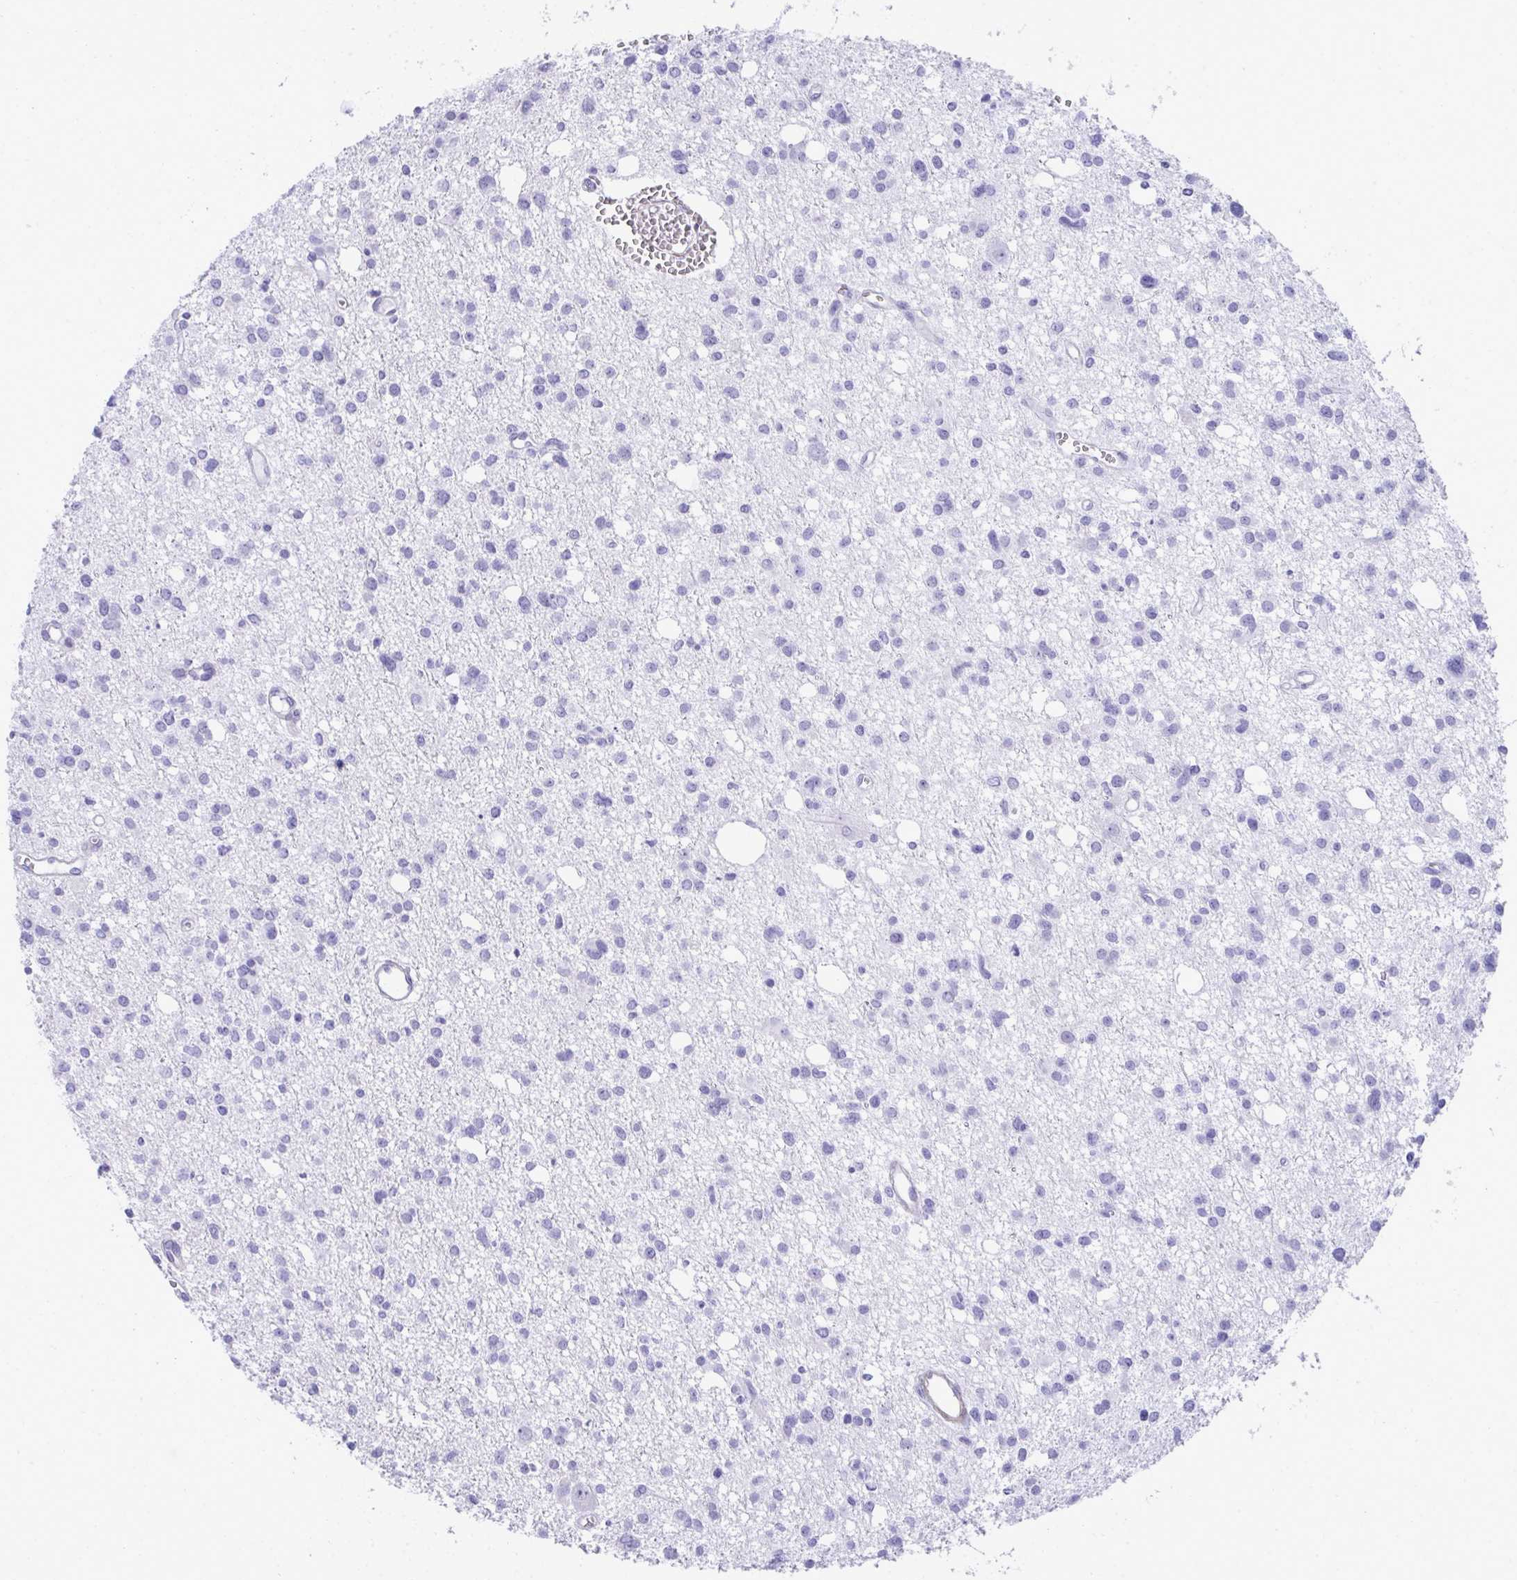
{"staining": {"intensity": "negative", "quantity": "none", "location": "none"}, "tissue": "glioma", "cell_type": "Tumor cells", "image_type": "cancer", "snomed": [{"axis": "morphology", "description": "Glioma, malignant, High grade"}, {"axis": "topography", "description": "Brain"}], "caption": "Glioma was stained to show a protein in brown. There is no significant expression in tumor cells.", "gene": "PUS7L", "patient": {"sex": "male", "age": 23}}